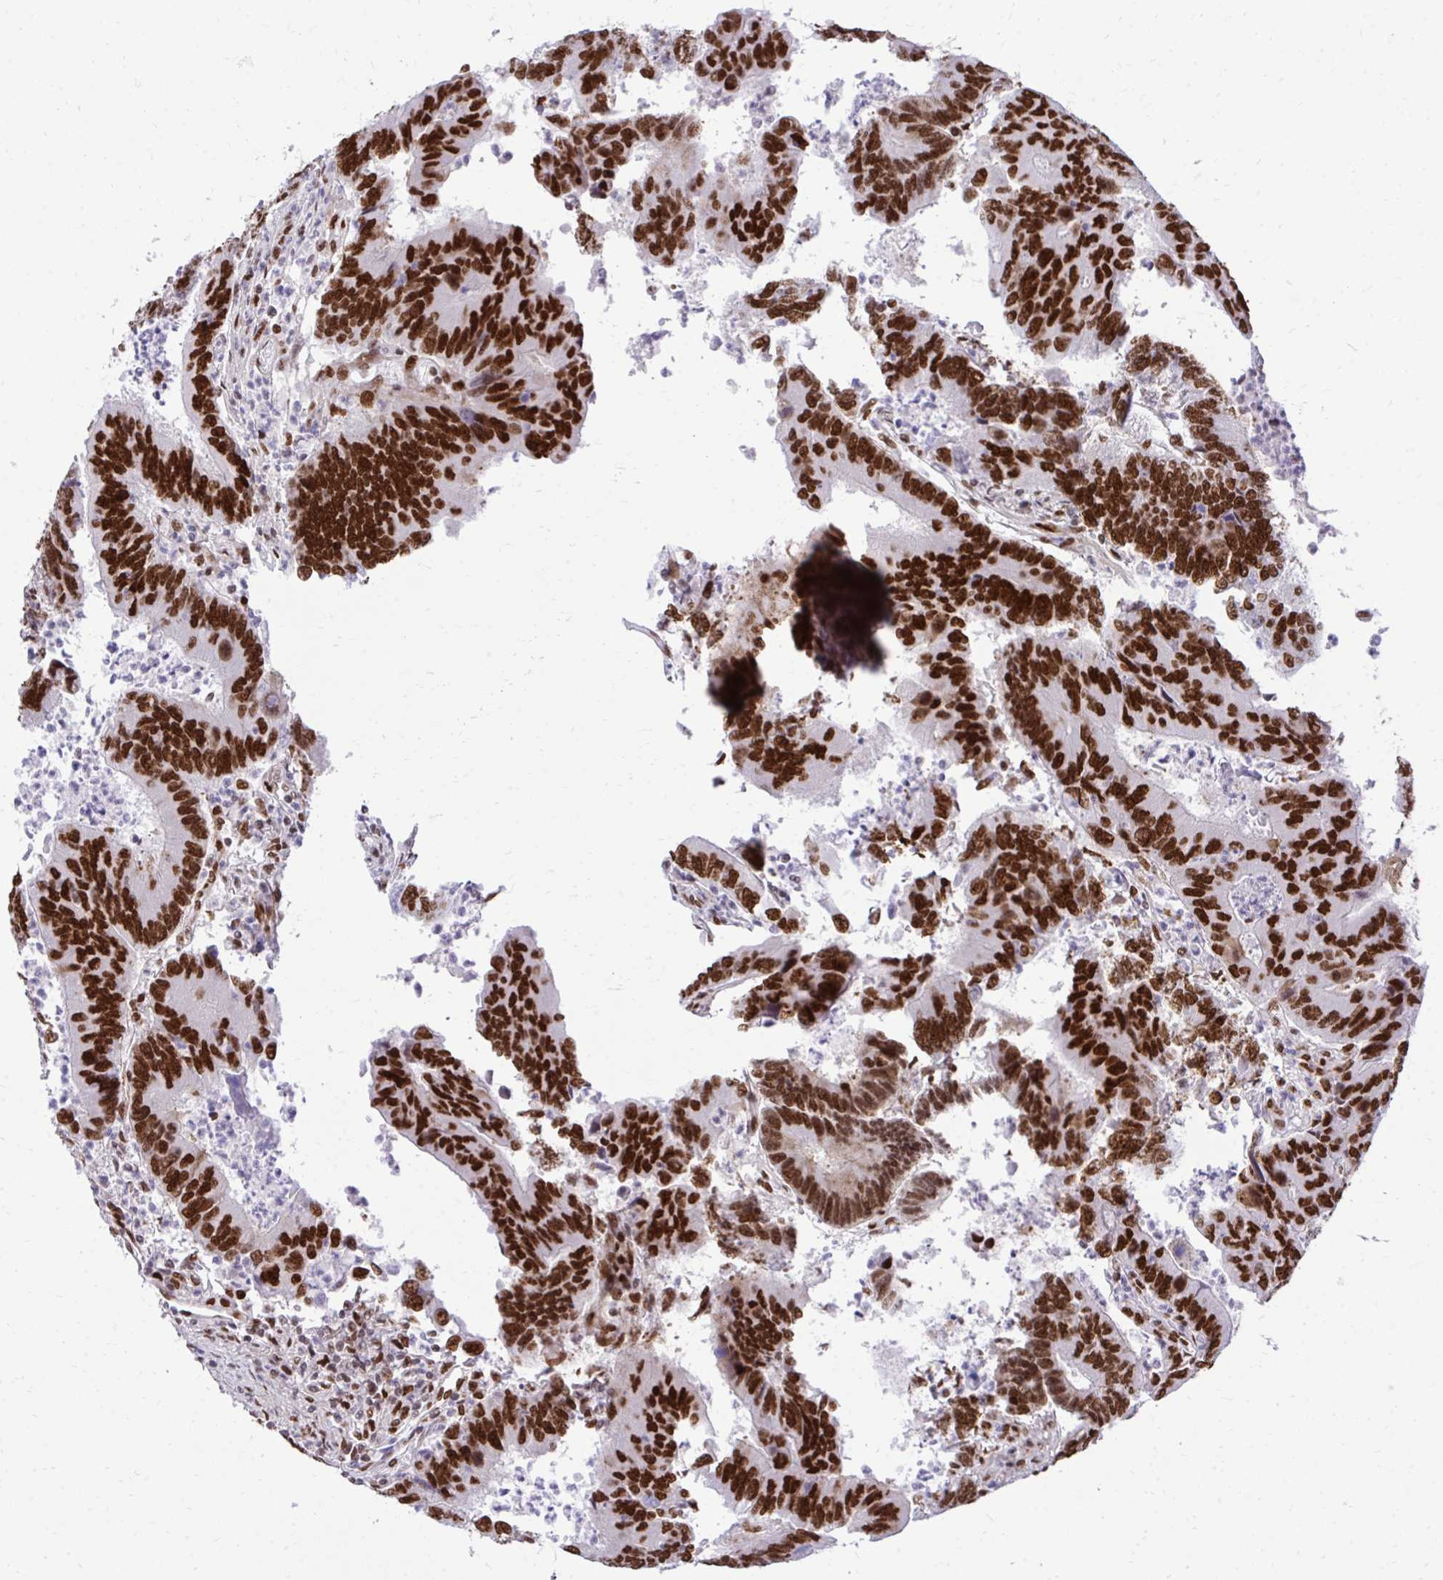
{"staining": {"intensity": "strong", "quantity": ">75%", "location": "nuclear"}, "tissue": "colorectal cancer", "cell_type": "Tumor cells", "image_type": "cancer", "snomed": [{"axis": "morphology", "description": "Adenocarcinoma, NOS"}, {"axis": "topography", "description": "Colon"}], "caption": "Immunohistochemical staining of human adenocarcinoma (colorectal) displays strong nuclear protein positivity in about >75% of tumor cells. The staining was performed using DAB to visualize the protein expression in brown, while the nuclei were stained in blue with hematoxylin (Magnification: 20x).", "gene": "CDYL", "patient": {"sex": "female", "age": 67}}